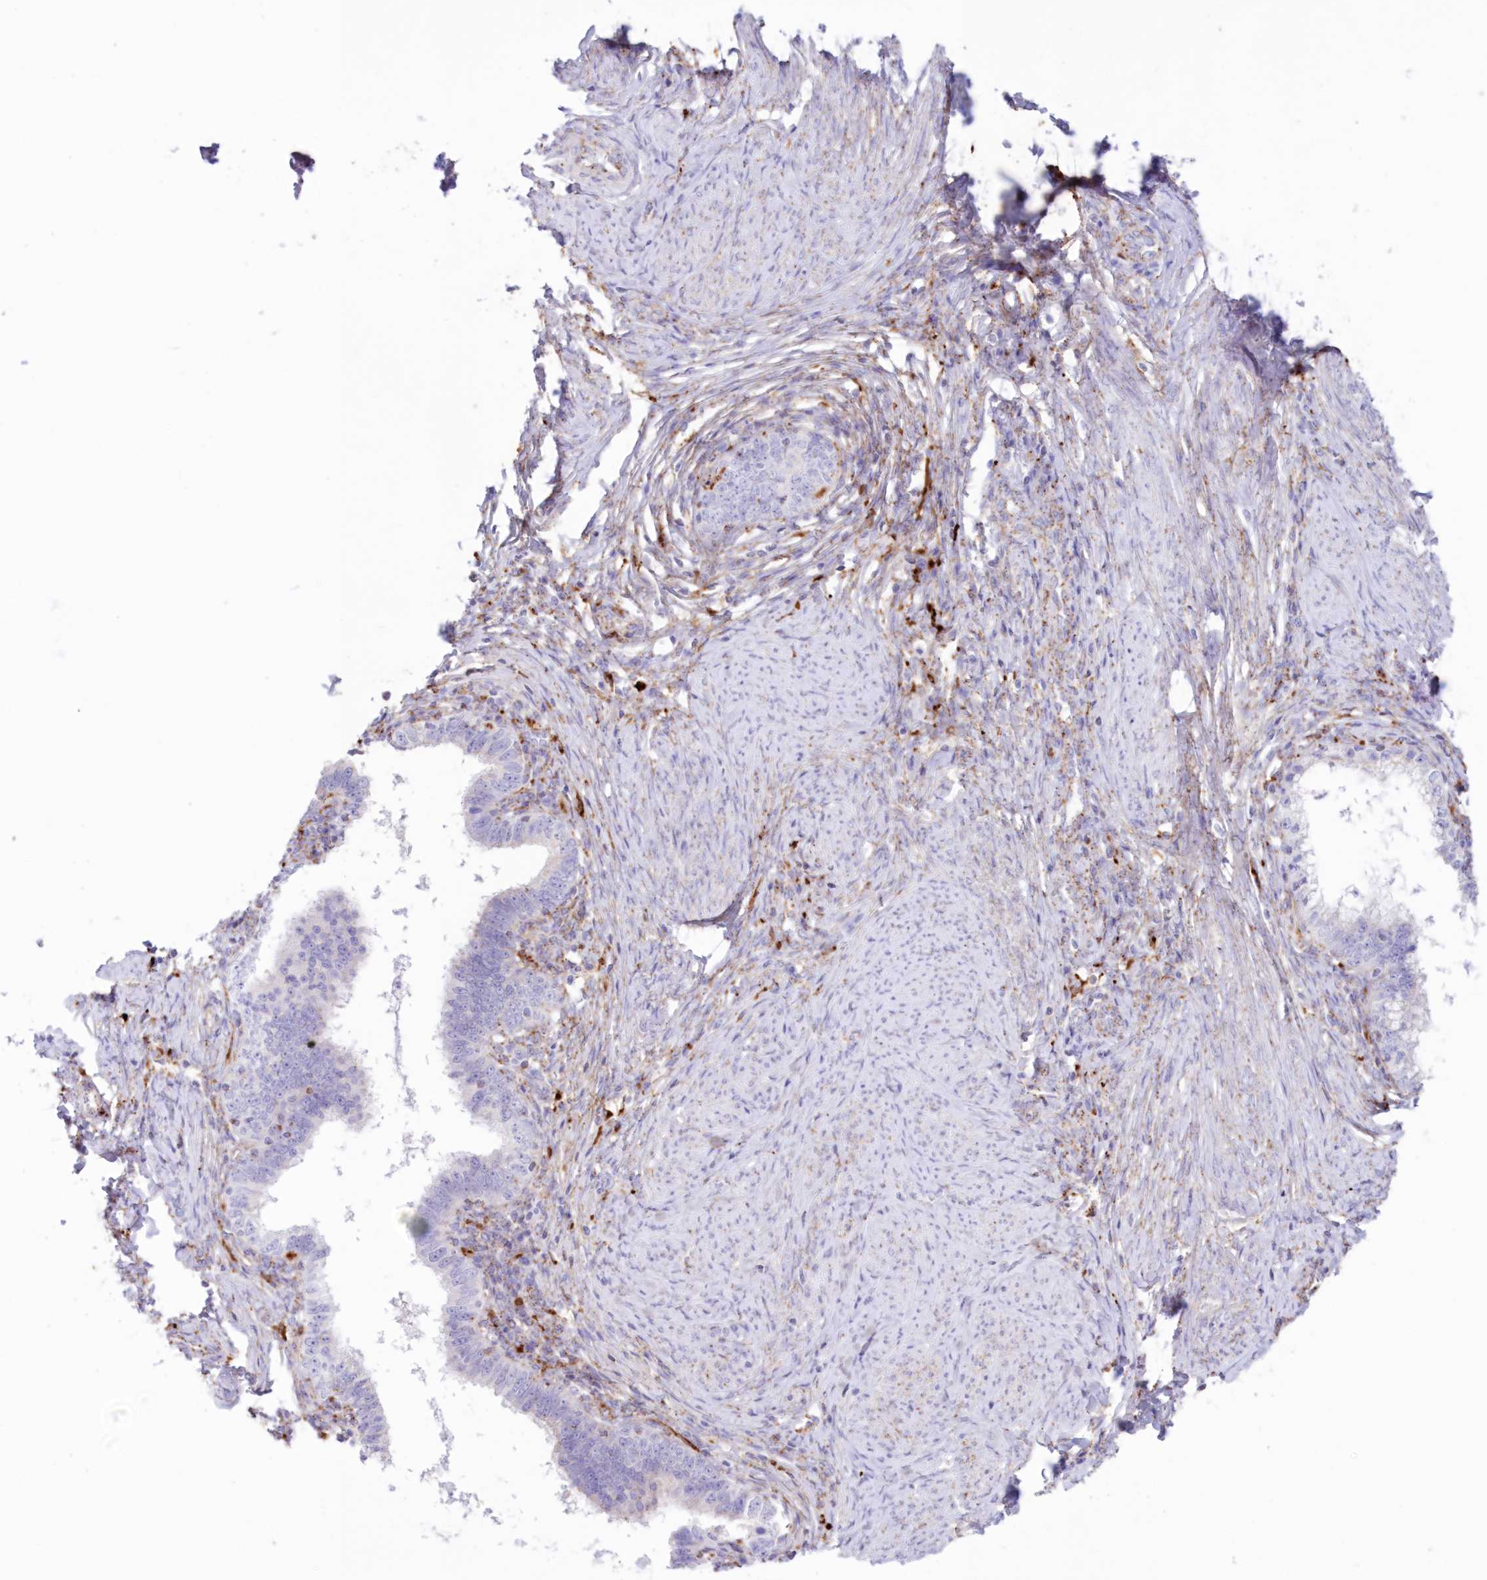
{"staining": {"intensity": "negative", "quantity": "none", "location": "none"}, "tissue": "cervical cancer", "cell_type": "Tumor cells", "image_type": "cancer", "snomed": [{"axis": "morphology", "description": "Adenocarcinoma, NOS"}, {"axis": "topography", "description": "Cervix"}], "caption": "IHC photomicrograph of neoplastic tissue: human cervical cancer stained with DAB (3,3'-diaminobenzidine) demonstrates no significant protein staining in tumor cells.", "gene": "TPP1", "patient": {"sex": "female", "age": 36}}